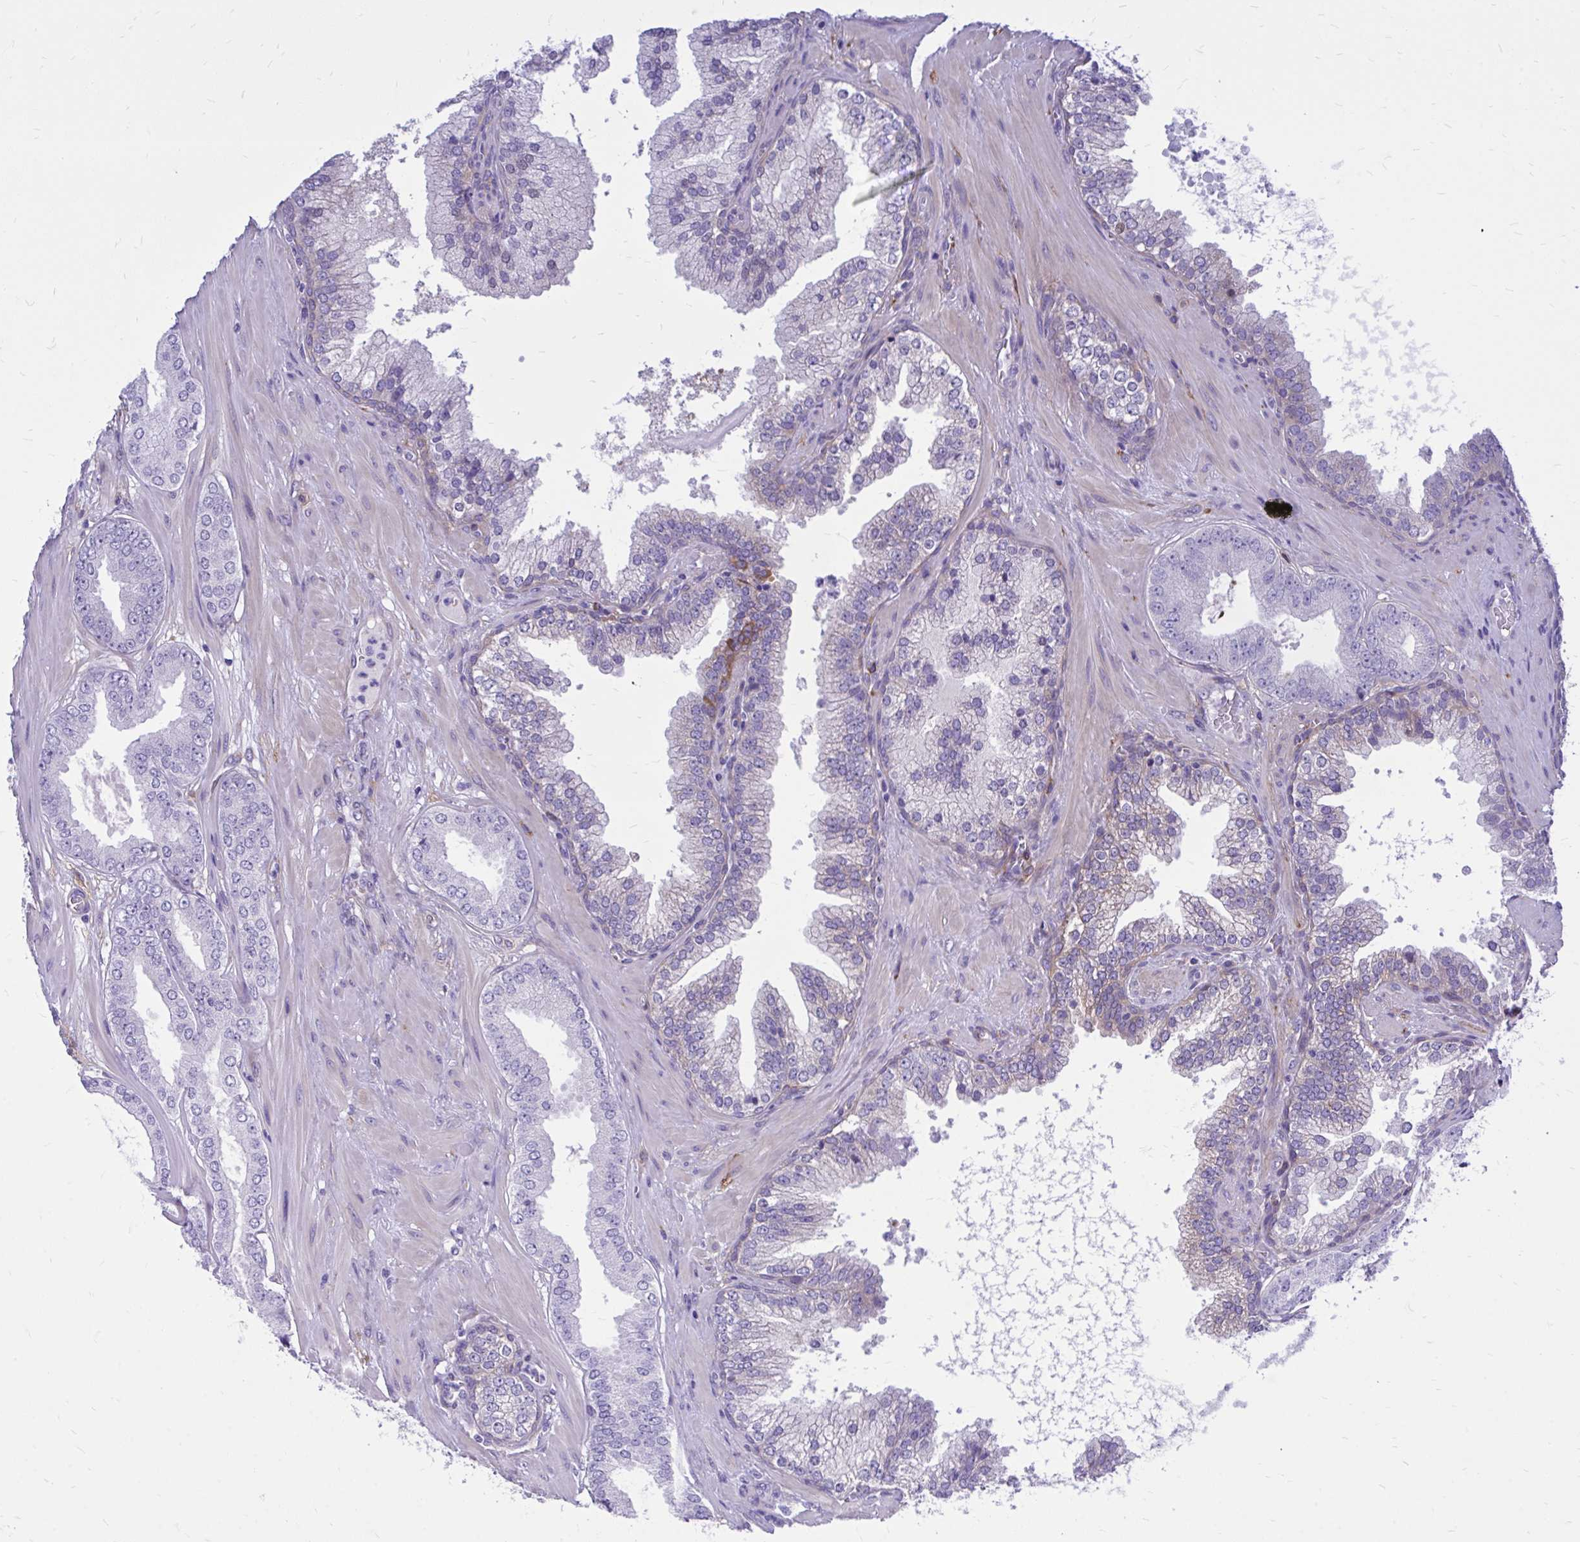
{"staining": {"intensity": "negative", "quantity": "none", "location": "none"}, "tissue": "prostate cancer", "cell_type": "Tumor cells", "image_type": "cancer", "snomed": [{"axis": "morphology", "description": "Adenocarcinoma, High grade"}, {"axis": "topography", "description": "Prostate"}], "caption": "Immunohistochemistry histopathology image of neoplastic tissue: adenocarcinoma (high-grade) (prostate) stained with DAB reveals no significant protein staining in tumor cells. (DAB IHC, high magnification).", "gene": "EPB41L1", "patient": {"sex": "male", "age": 65}}